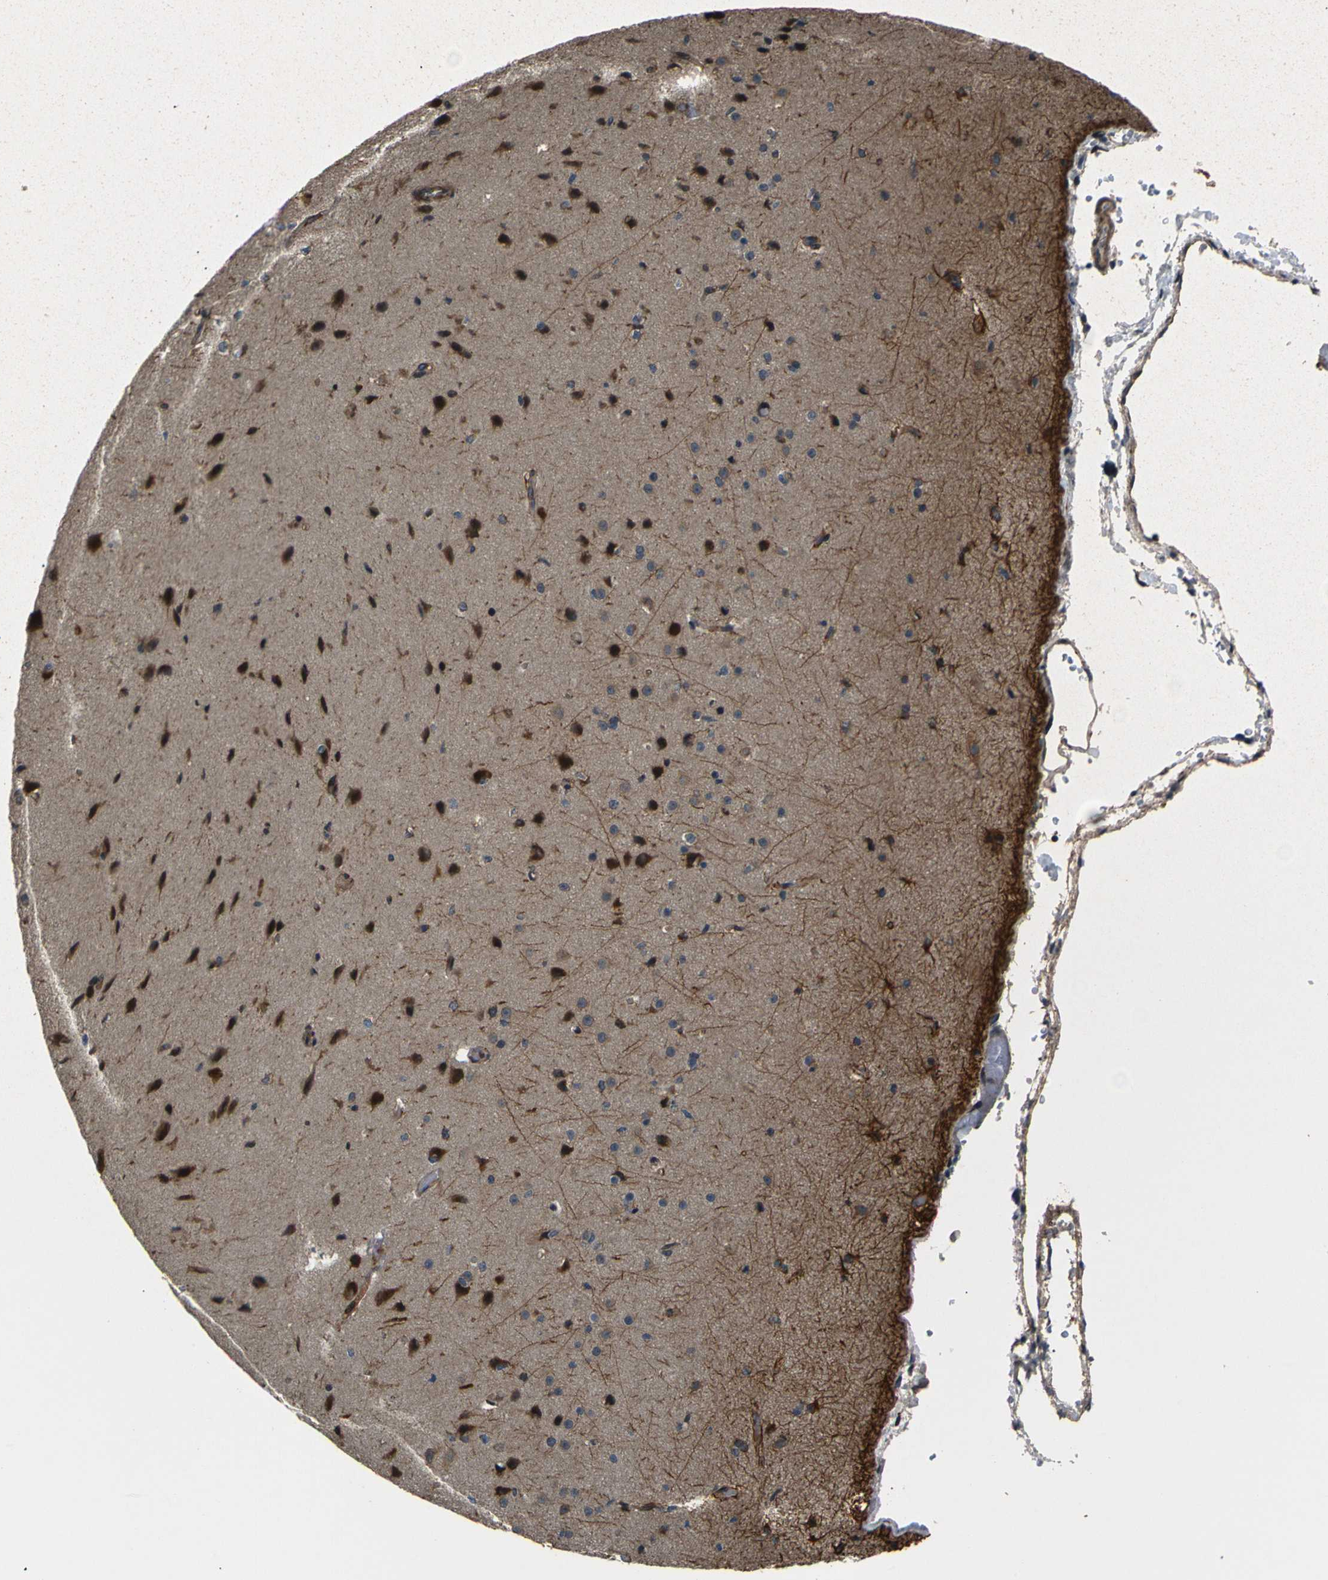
{"staining": {"intensity": "negative", "quantity": "none", "location": "none"}, "tissue": "cerebral cortex", "cell_type": "Endothelial cells", "image_type": "normal", "snomed": [{"axis": "morphology", "description": "Normal tissue, NOS"}, {"axis": "morphology", "description": "Developmental malformation"}, {"axis": "topography", "description": "Cerebral cortex"}], "caption": "Photomicrograph shows no significant protein positivity in endothelial cells of normal cerebral cortex.", "gene": "AKAP9", "patient": {"sex": "female", "age": 30}}